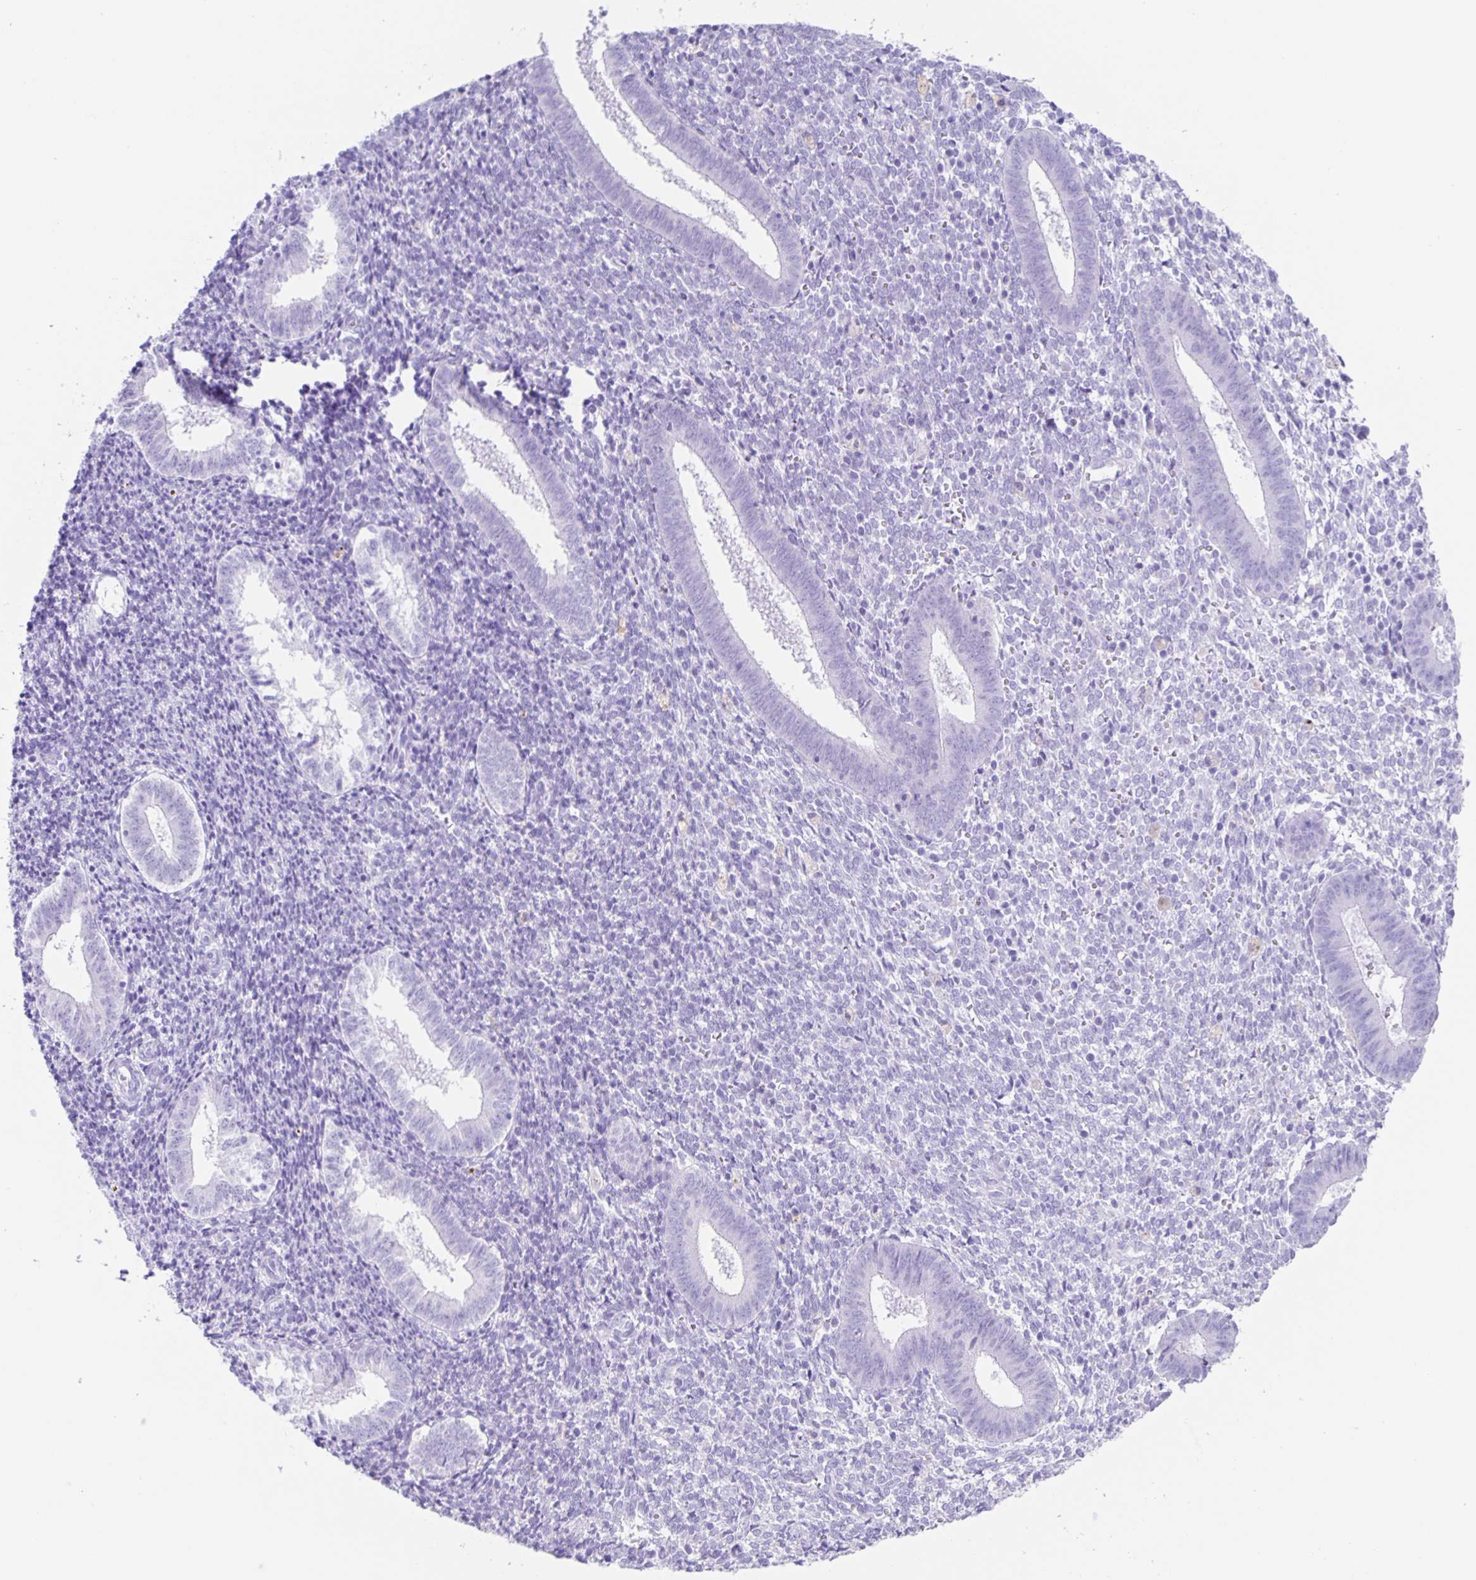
{"staining": {"intensity": "negative", "quantity": "none", "location": "none"}, "tissue": "endometrium", "cell_type": "Cells in endometrial stroma", "image_type": "normal", "snomed": [{"axis": "morphology", "description": "Normal tissue, NOS"}, {"axis": "topography", "description": "Endometrium"}], "caption": "This is an IHC image of benign human endometrium. There is no positivity in cells in endometrial stroma.", "gene": "GUCA2A", "patient": {"sex": "female", "age": 25}}